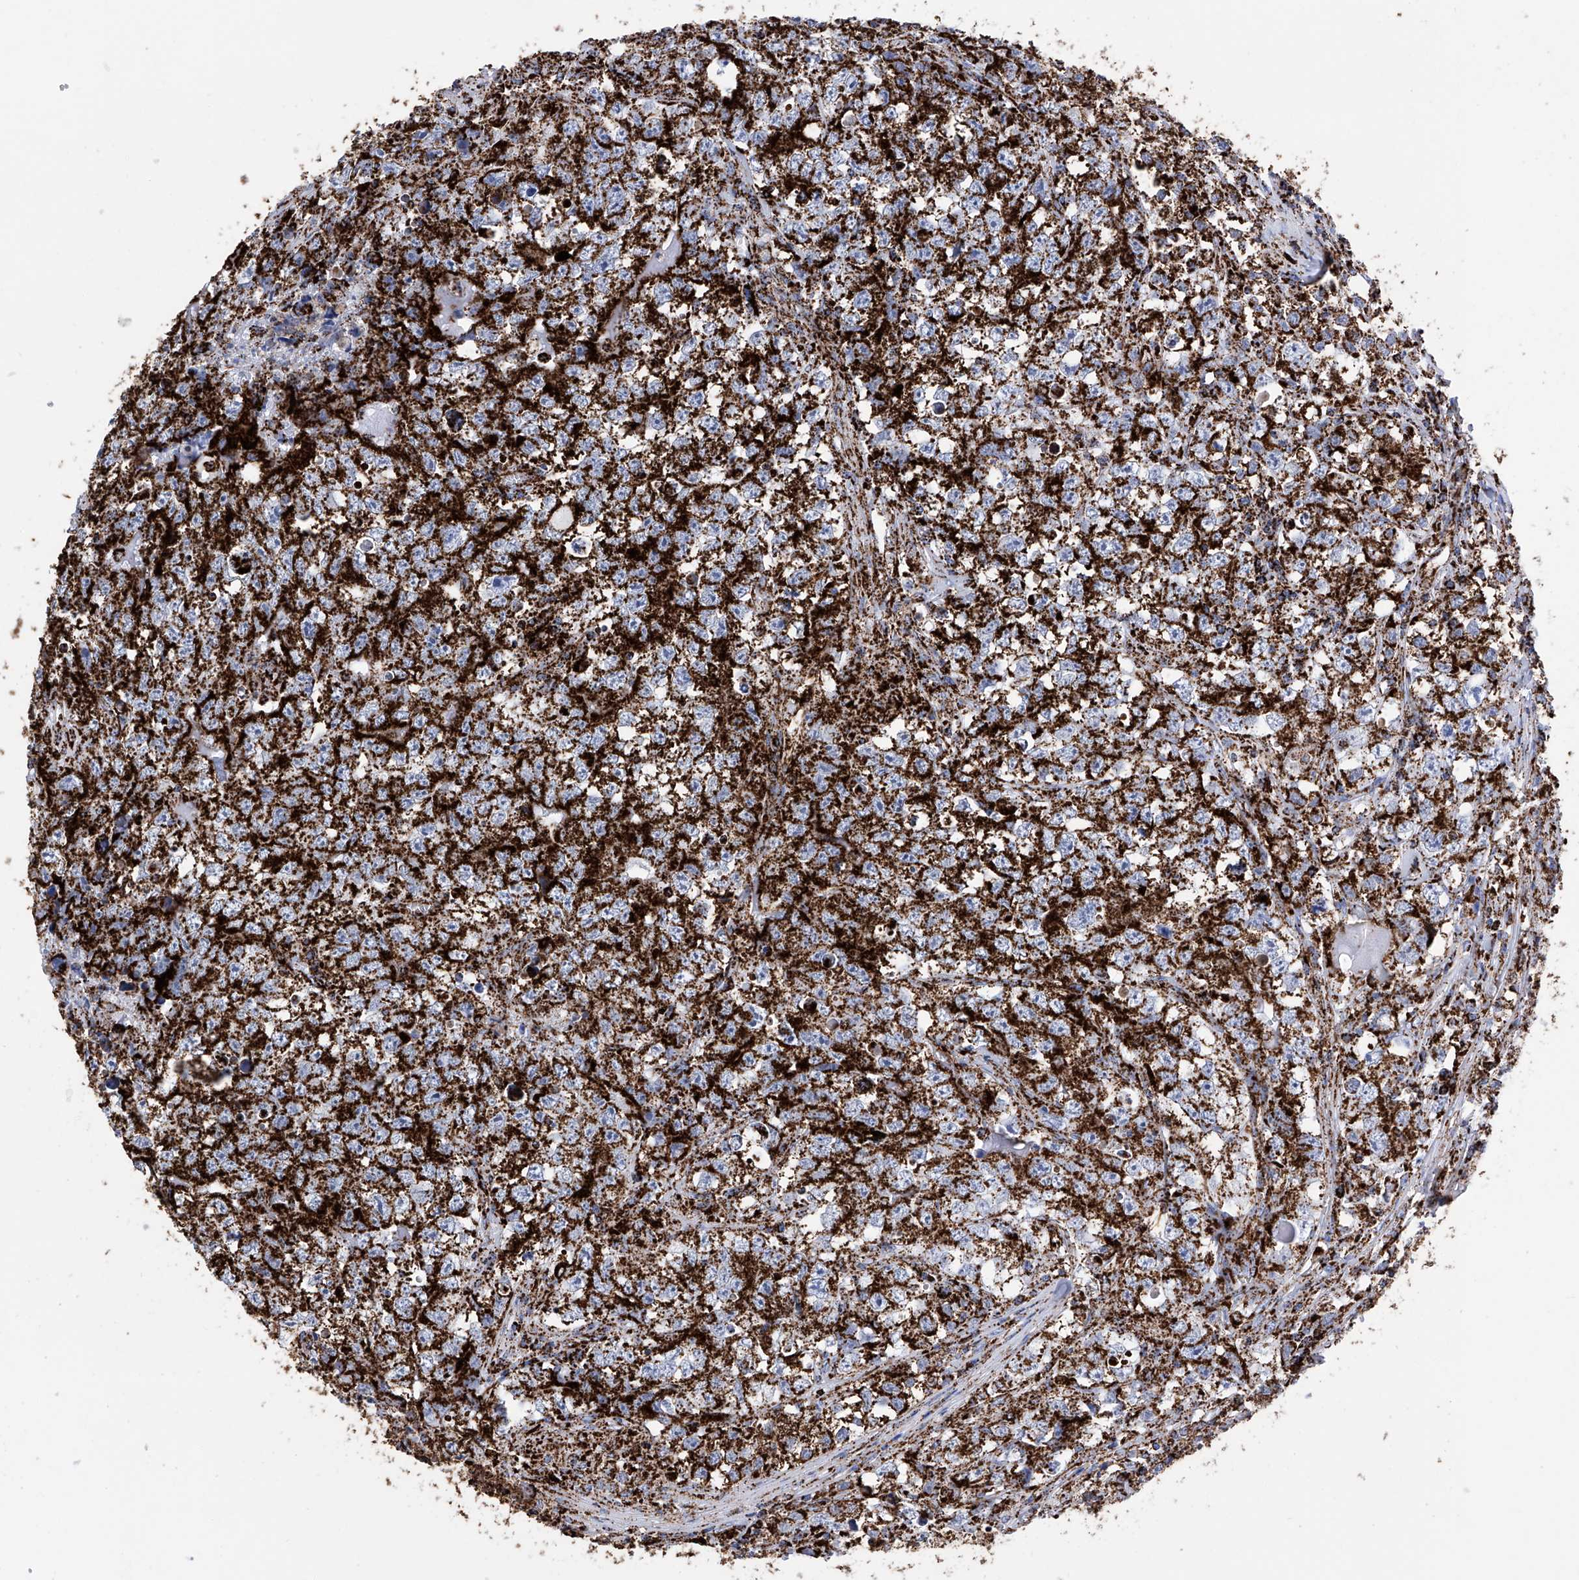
{"staining": {"intensity": "strong", "quantity": ">75%", "location": "cytoplasmic/membranous"}, "tissue": "testis cancer", "cell_type": "Tumor cells", "image_type": "cancer", "snomed": [{"axis": "morphology", "description": "Seminoma, NOS"}, {"axis": "morphology", "description": "Carcinoma, Embryonal, NOS"}, {"axis": "topography", "description": "Testis"}], "caption": "An image of human seminoma (testis) stained for a protein demonstrates strong cytoplasmic/membranous brown staining in tumor cells. (DAB IHC with brightfield microscopy, high magnification).", "gene": "ATP5PF", "patient": {"sex": "male", "age": 43}}